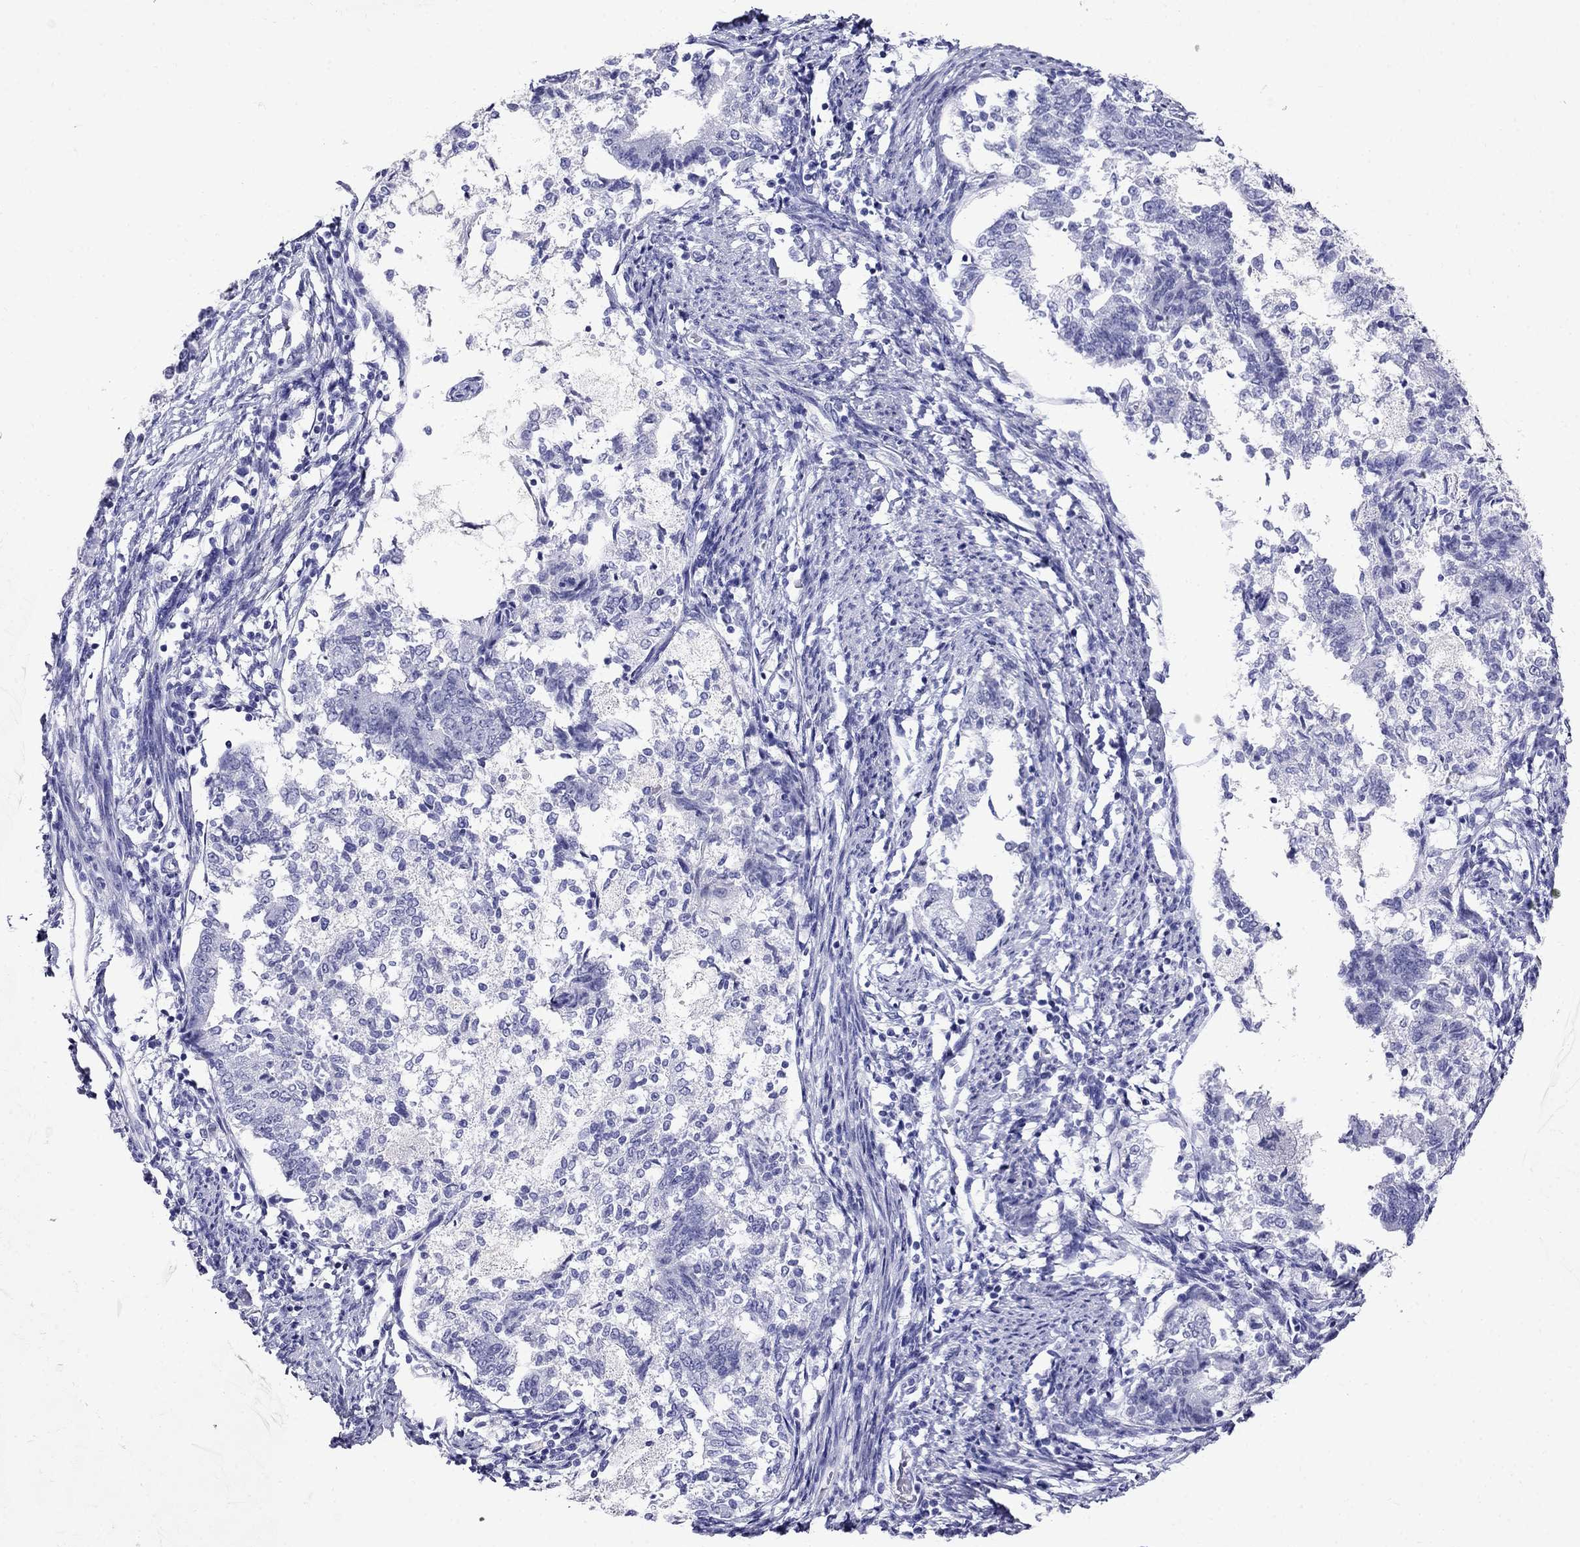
{"staining": {"intensity": "negative", "quantity": "none", "location": "none"}, "tissue": "endometrial cancer", "cell_type": "Tumor cells", "image_type": "cancer", "snomed": [{"axis": "morphology", "description": "Adenocarcinoma, NOS"}, {"axis": "topography", "description": "Endometrium"}], "caption": "Endometrial cancer stained for a protein using immunohistochemistry reveals no positivity tumor cells.", "gene": "PPP1R36", "patient": {"sex": "female", "age": 65}}